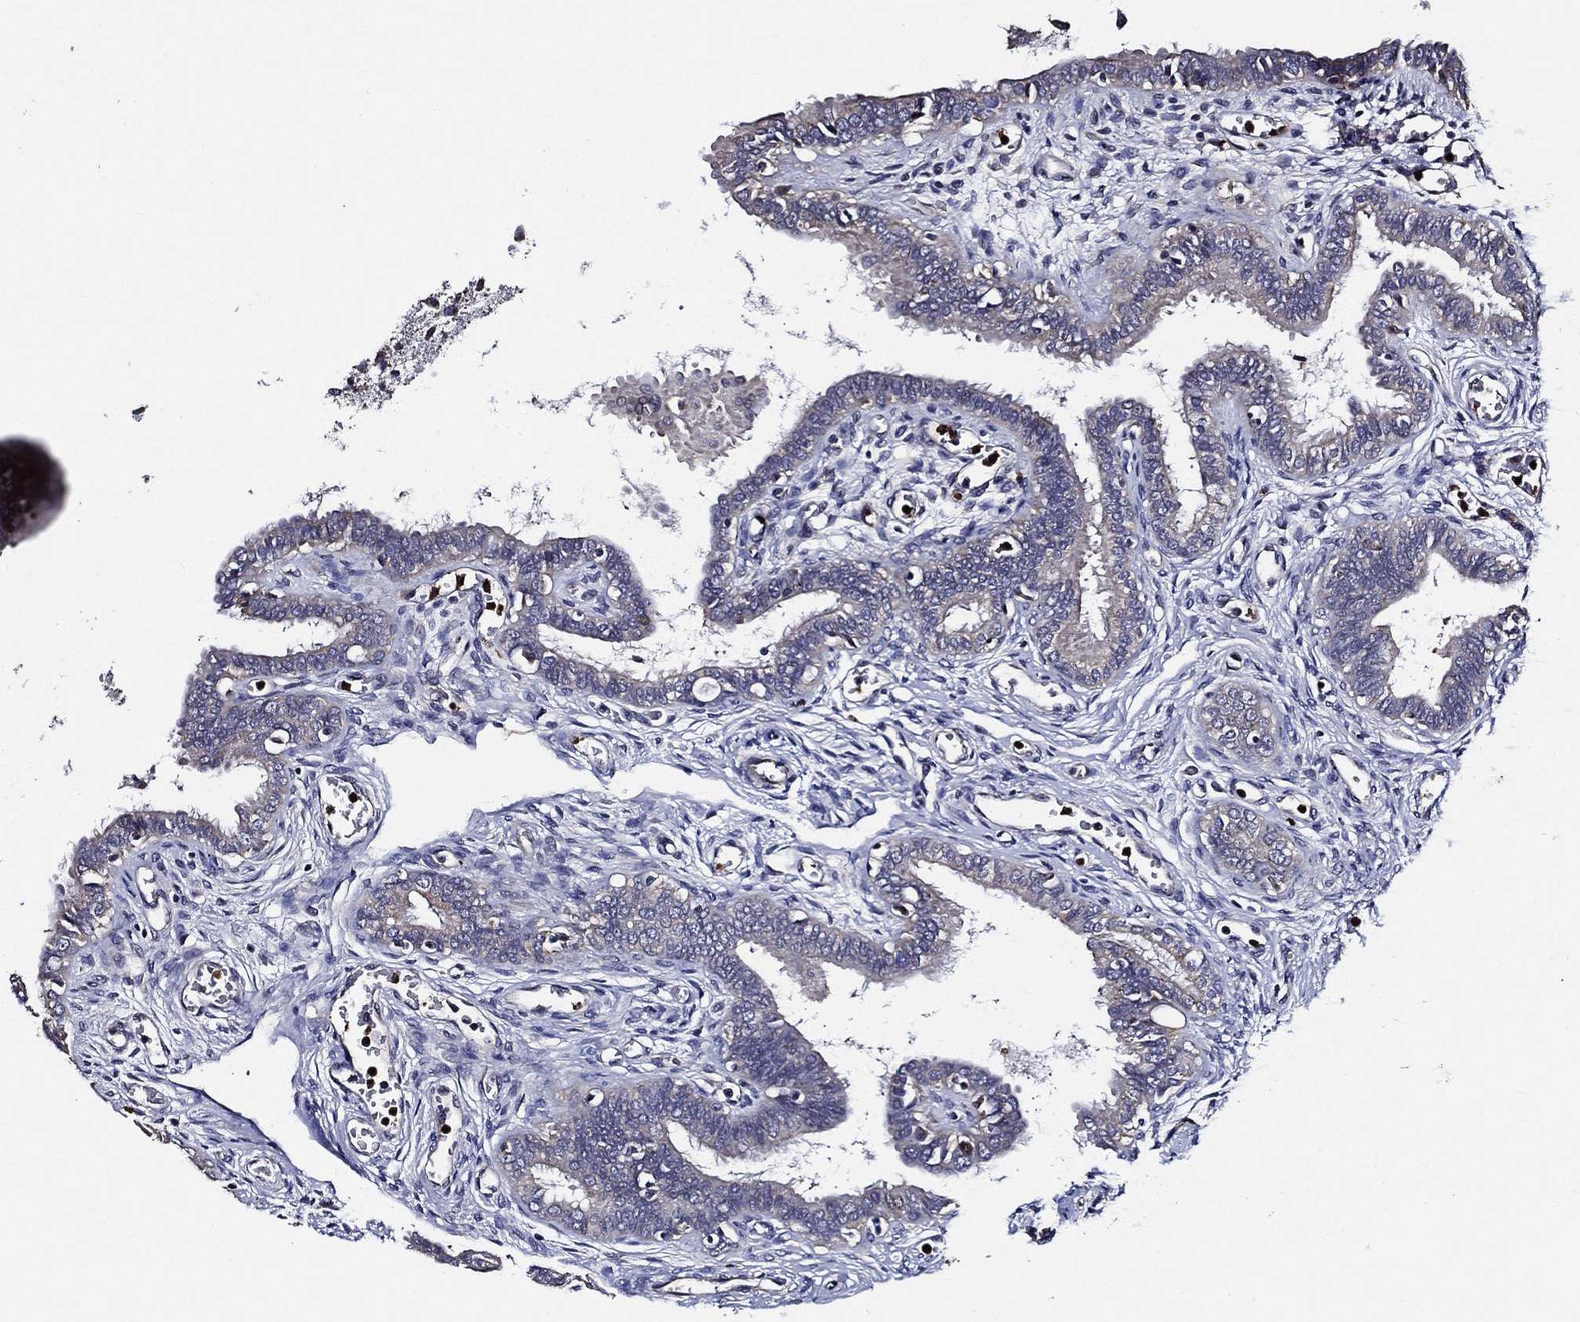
{"staining": {"intensity": "moderate", "quantity": "<25%", "location": "cytoplasmic/membranous"}, "tissue": "fallopian tube", "cell_type": "Glandular cells", "image_type": "normal", "snomed": [{"axis": "morphology", "description": "Normal tissue, NOS"}, {"axis": "morphology", "description": "Carcinoma, endometroid"}, {"axis": "topography", "description": "Fallopian tube"}, {"axis": "topography", "description": "Ovary"}], "caption": "The photomicrograph exhibits immunohistochemical staining of normal fallopian tube. There is moderate cytoplasmic/membranous staining is identified in about <25% of glandular cells.", "gene": "KIF20B", "patient": {"sex": "female", "age": 42}}